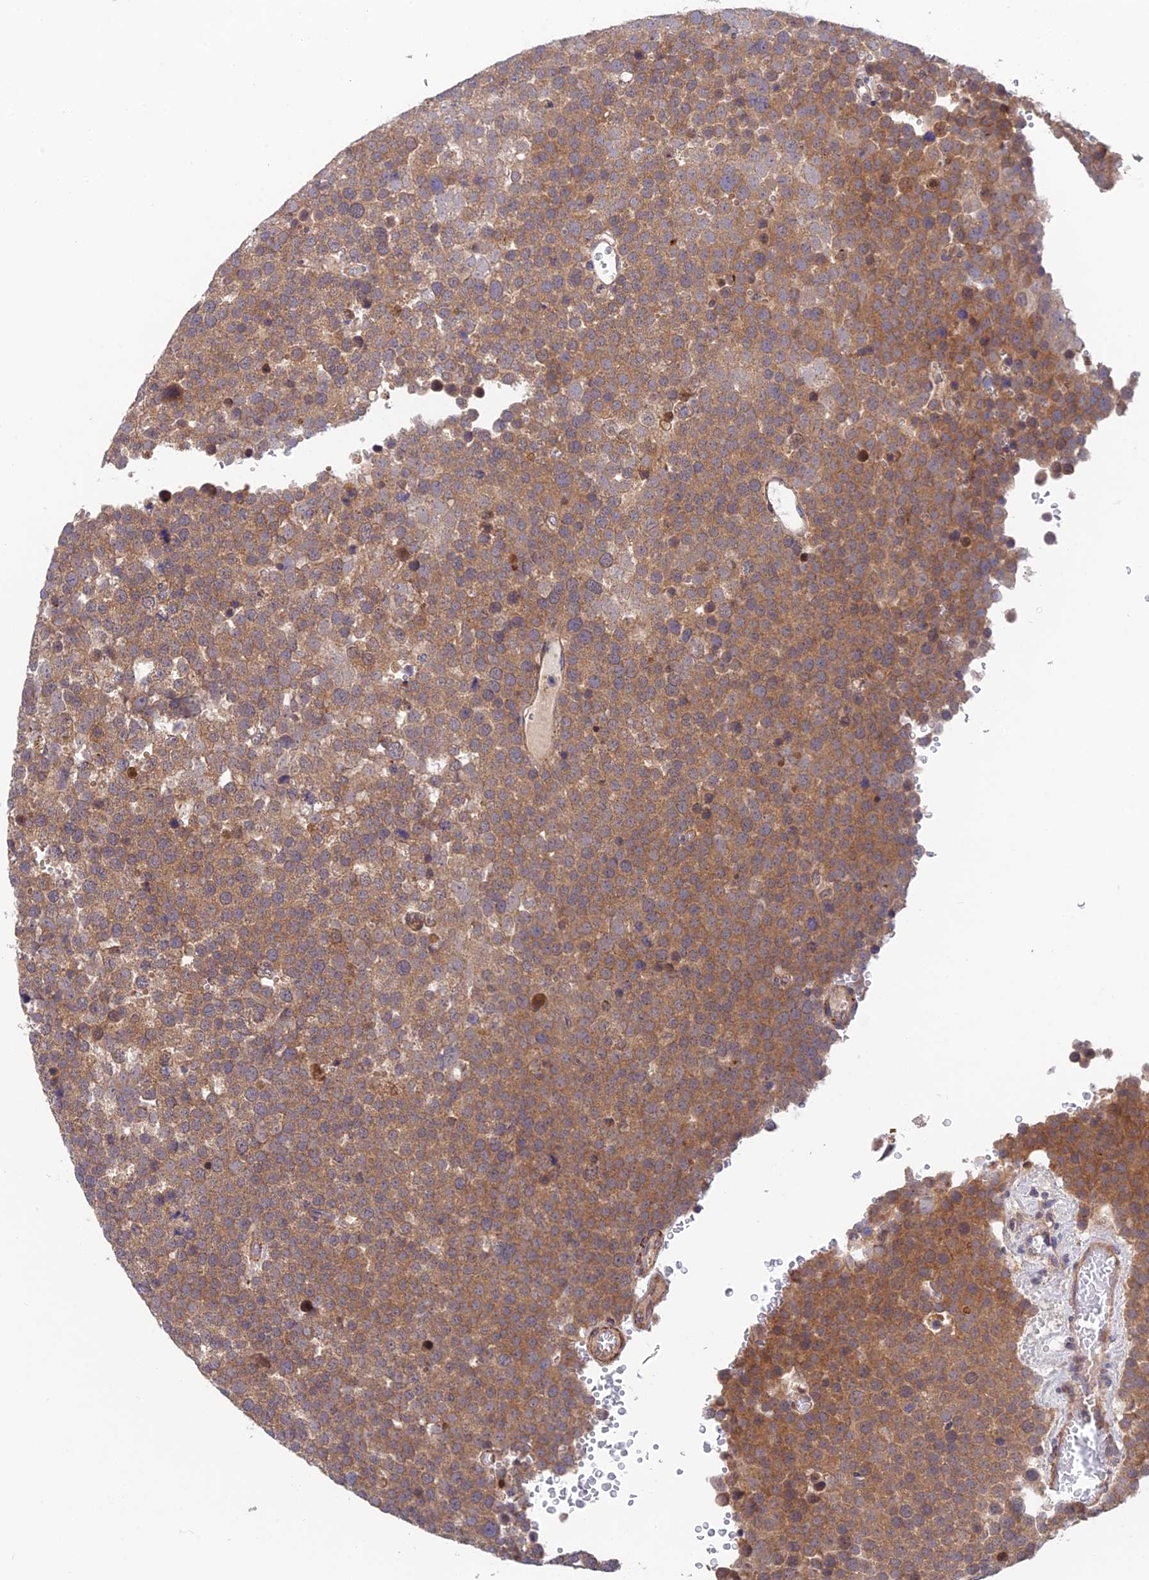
{"staining": {"intensity": "moderate", "quantity": ">75%", "location": "cytoplasmic/membranous"}, "tissue": "testis cancer", "cell_type": "Tumor cells", "image_type": "cancer", "snomed": [{"axis": "morphology", "description": "Seminoma, NOS"}, {"axis": "topography", "description": "Testis"}], "caption": "Seminoma (testis) was stained to show a protein in brown. There is medium levels of moderate cytoplasmic/membranous staining in about >75% of tumor cells. The staining was performed using DAB, with brown indicating positive protein expression. Nuclei are stained blue with hematoxylin.", "gene": "UROS", "patient": {"sex": "male", "age": 71}}